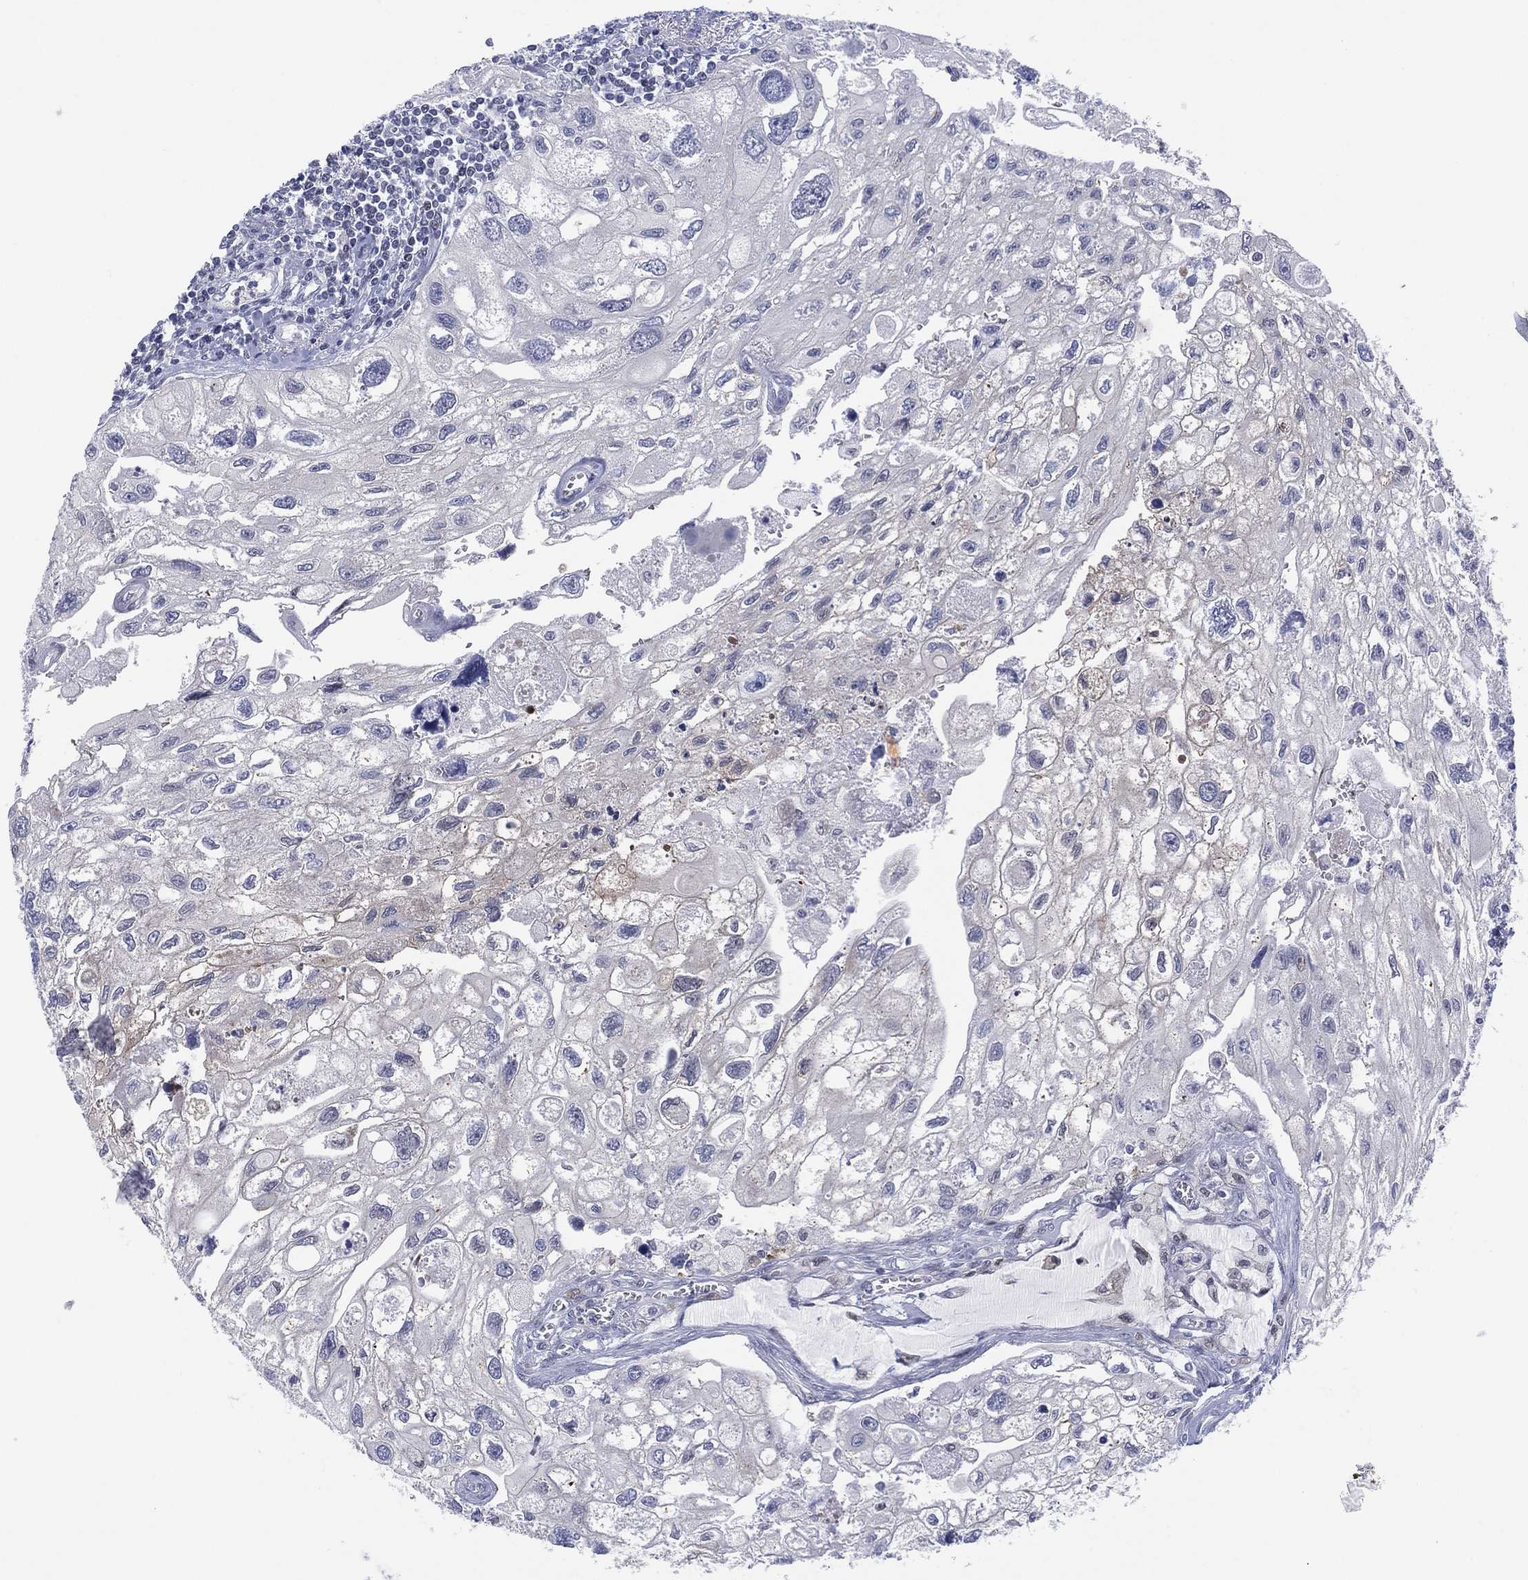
{"staining": {"intensity": "negative", "quantity": "none", "location": "none"}, "tissue": "urothelial cancer", "cell_type": "Tumor cells", "image_type": "cancer", "snomed": [{"axis": "morphology", "description": "Urothelial carcinoma, High grade"}, {"axis": "topography", "description": "Urinary bladder"}], "caption": "Tumor cells show no significant protein expression in high-grade urothelial carcinoma.", "gene": "SLC4A4", "patient": {"sex": "male", "age": 59}}